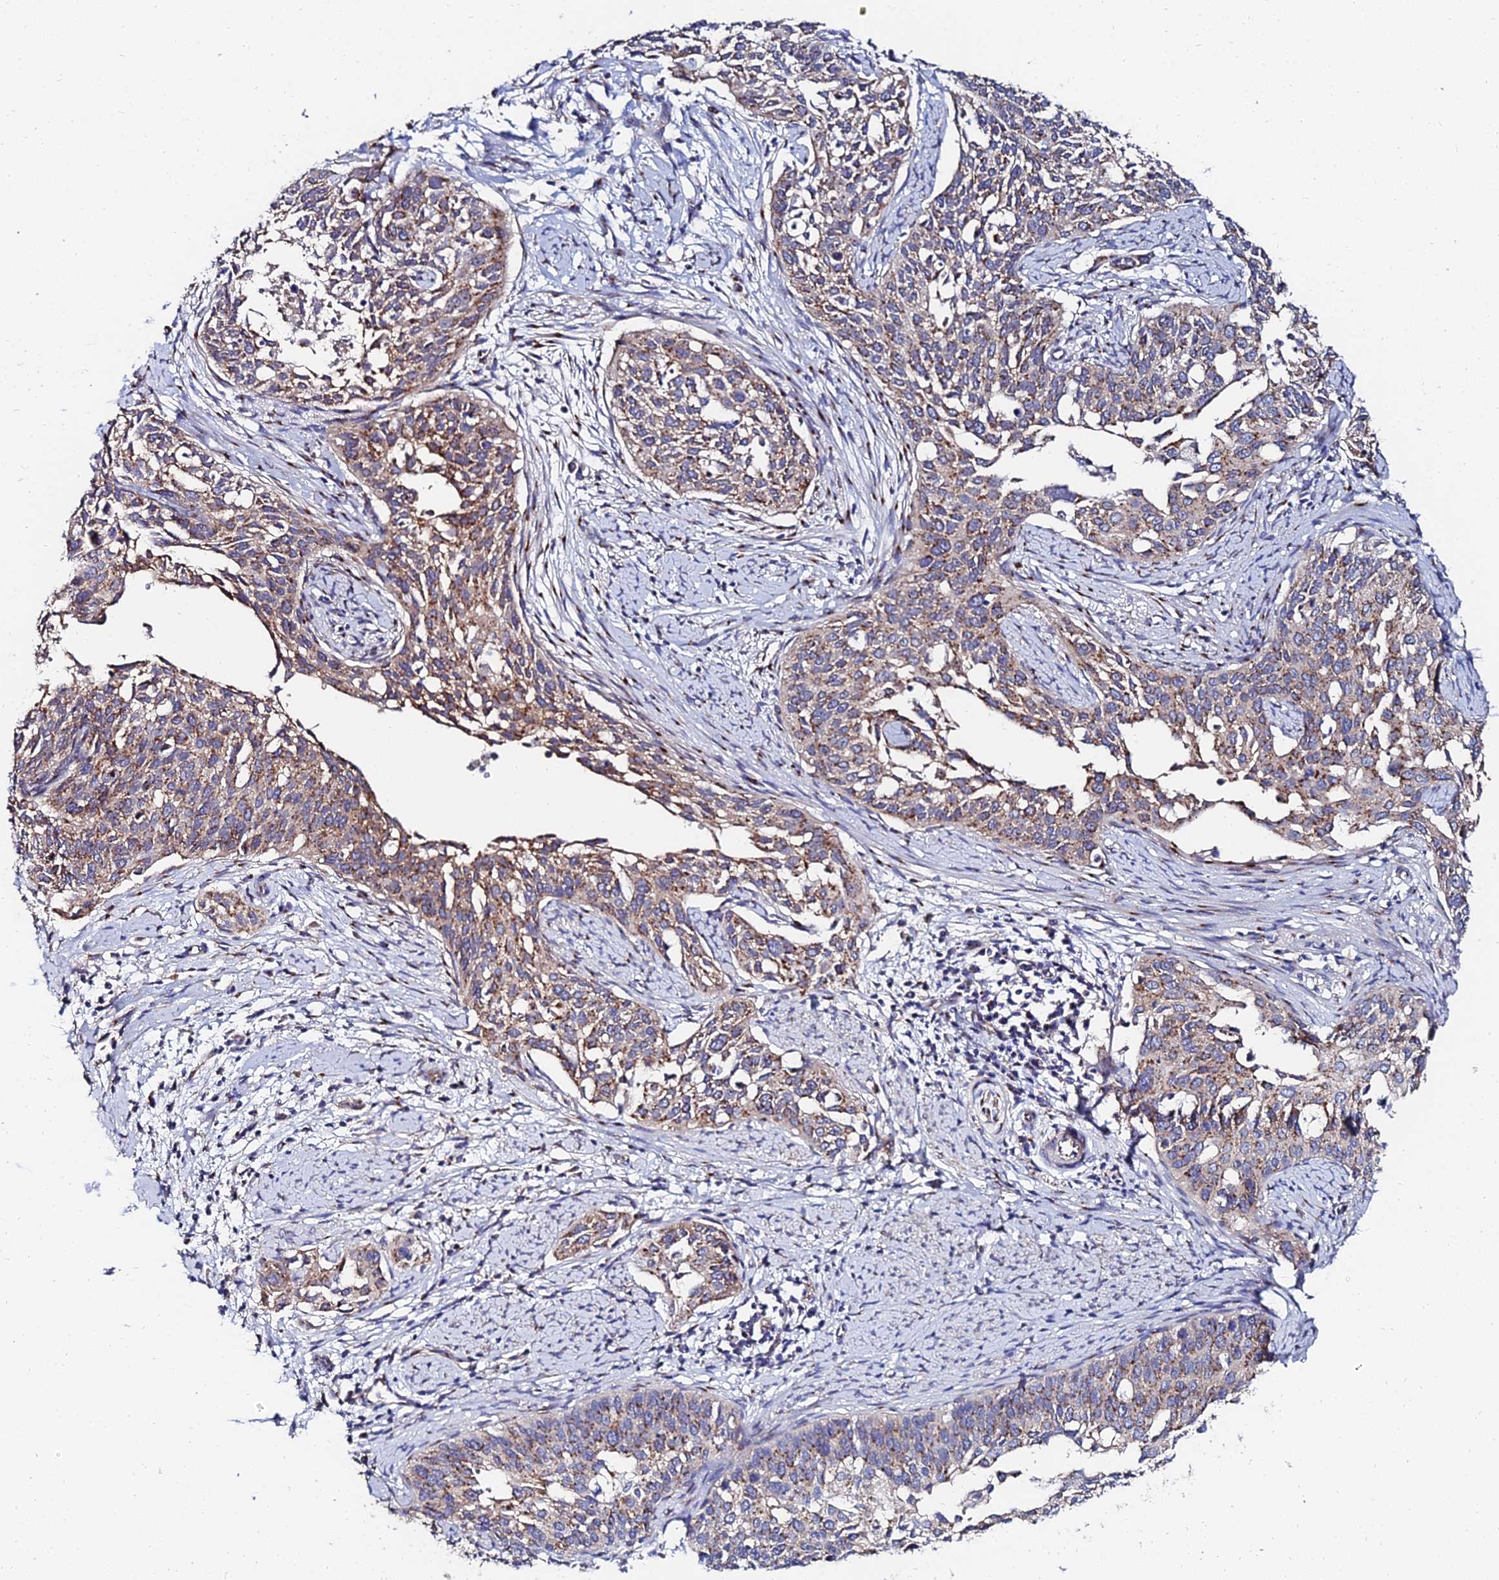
{"staining": {"intensity": "moderate", "quantity": ">75%", "location": "cytoplasmic/membranous"}, "tissue": "cervical cancer", "cell_type": "Tumor cells", "image_type": "cancer", "snomed": [{"axis": "morphology", "description": "Squamous cell carcinoma, NOS"}, {"axis": "topography", "description": "Cervix"}], "caption": "About >75% of tumor cells in cervical squamous cell carcinoma reveal moderate cytoplasmic/membranous protein positivity as visualized by brown immunohistochemical staining.", "gene": "BORCS8", "patient": {"sex": "female", "age": 44}}